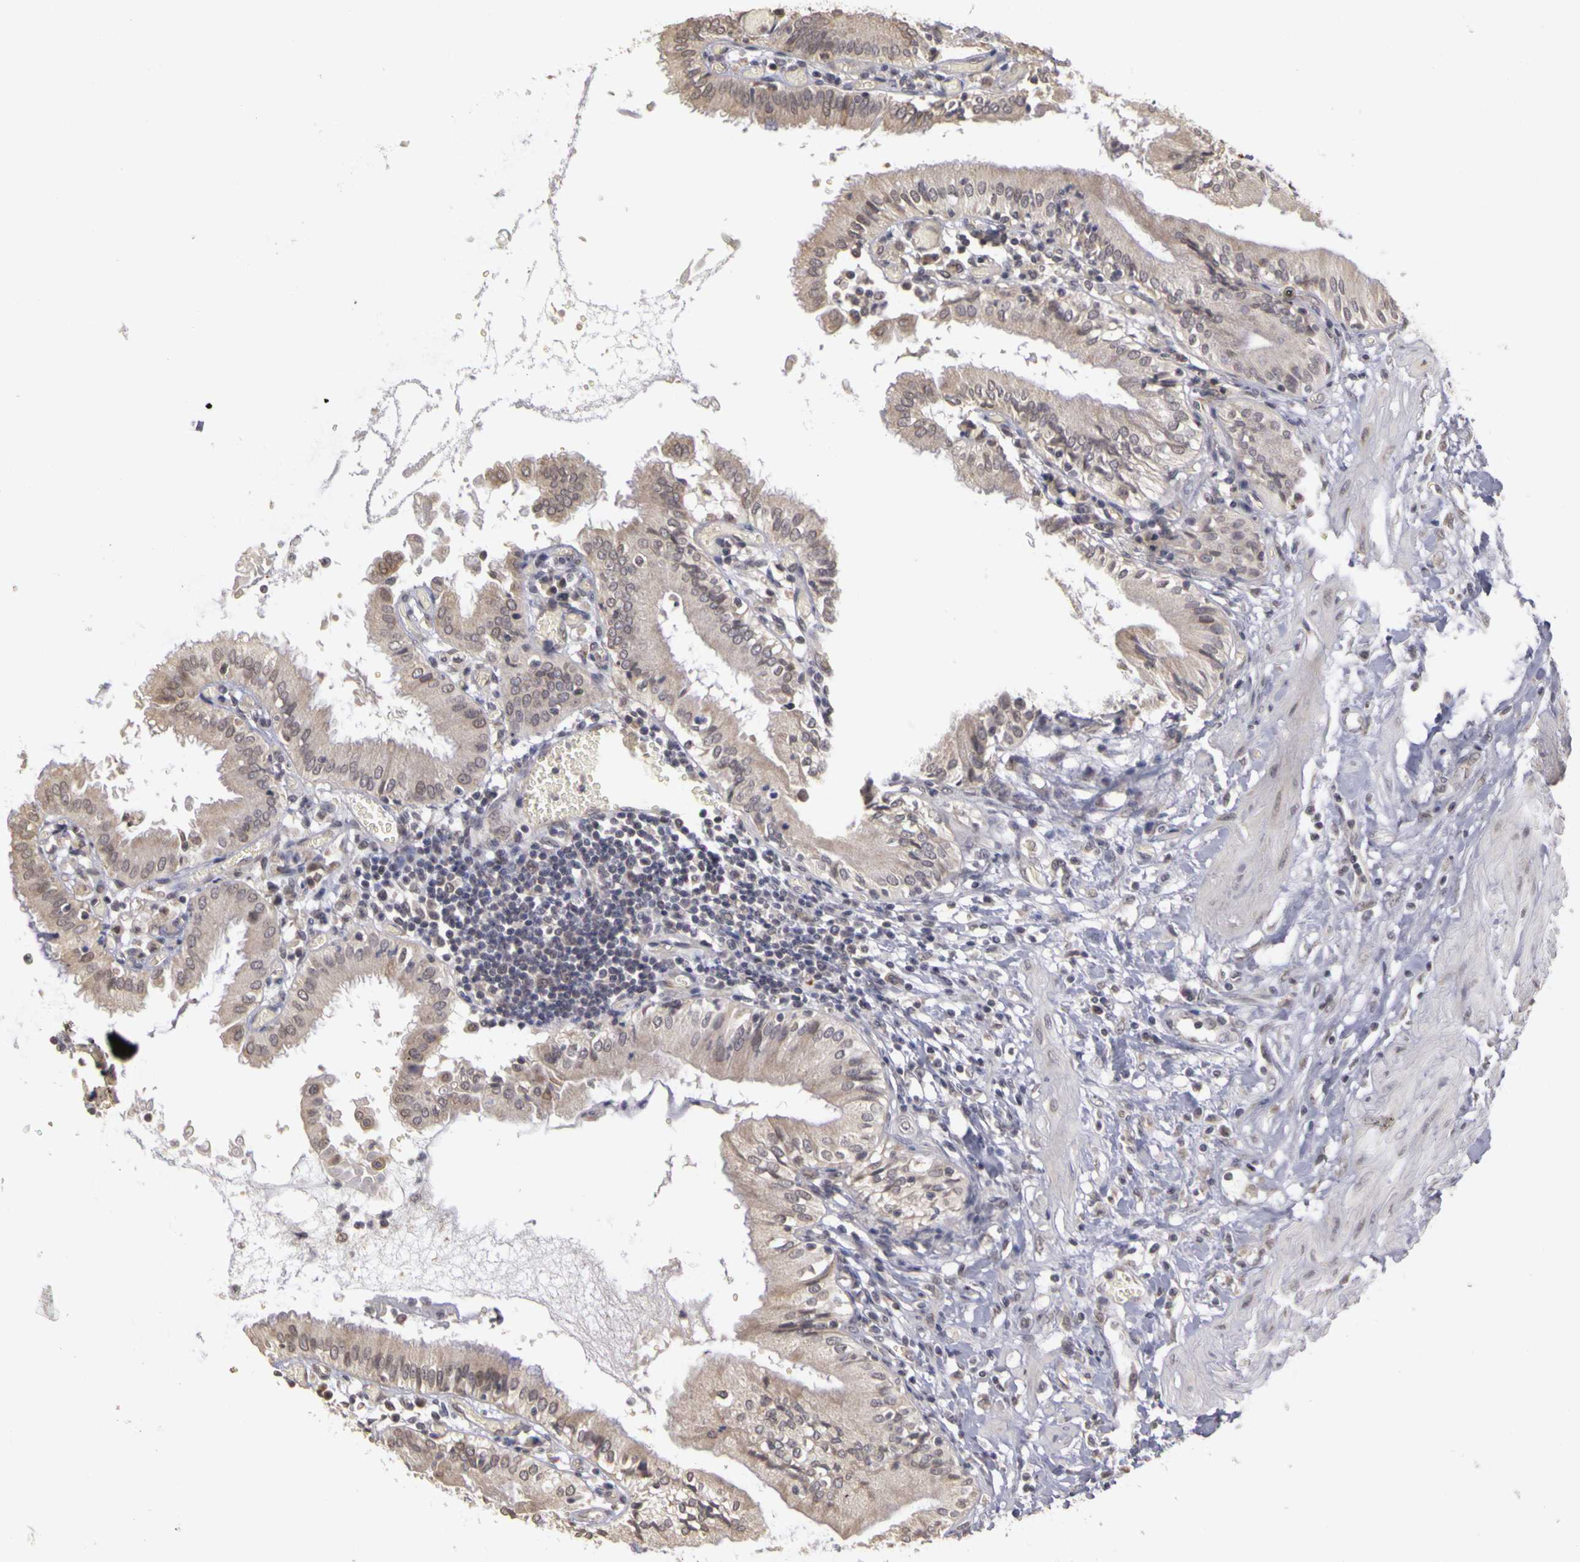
{"staining": {"intensity": "moderate", "quantity": ">75%", "location": "cytoplasmic/membranous,nuclear"}, "tissue": "gallbladder", "cell_type": "Glandular cells", "image_type": "normal", "snomed": [{"axis": "morphology", "description": "Normal tissue, NOS"}, {"axis": "topography", "description": "Gallbladder"}], "caption": "Moderate cytoplasmic/membranous,nuclear positivity is seen in approximately >75% of glandular cells in benign gallbladder.", "gene": "FRMD7", "patient": {"sex": "male", "age": 58}}